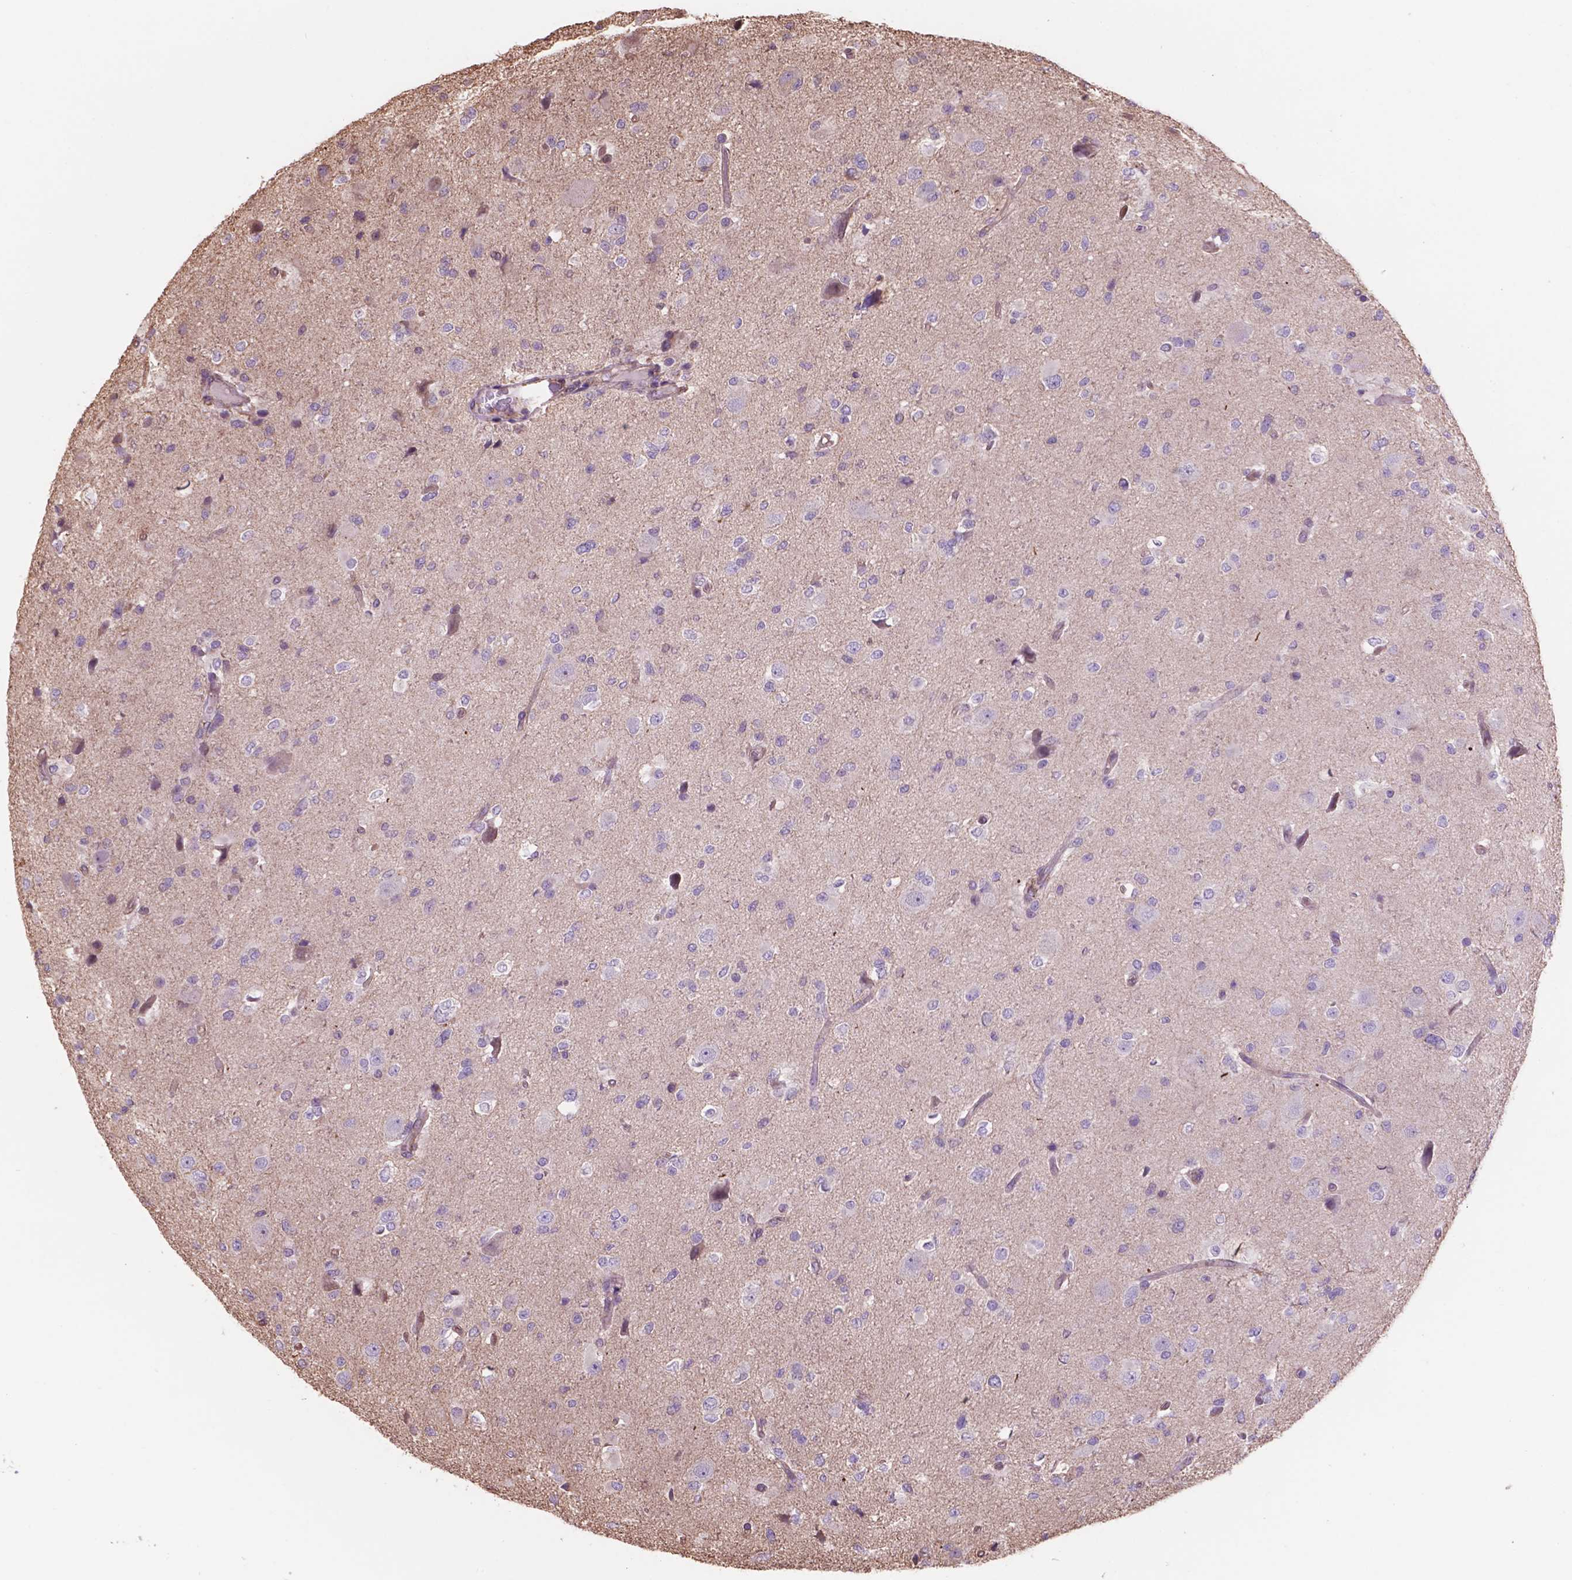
{"staining": {"intensity": "negative", "quantity": "none", "location": "none"}, "tissue": "glioma", "cell_type": "Tumor cells", "image_type": "cancer", "snomed": [{"axis": "morphology", "description": "Glioma, malignant, Low grade"}, {"axis": "topography", "description": "Brain"}], "caption": "Immunohistochemistry of glioma shows no staining in tumor cells.", "gene": "NIPA2", "patient": {"sex": "female", "age": 32}}